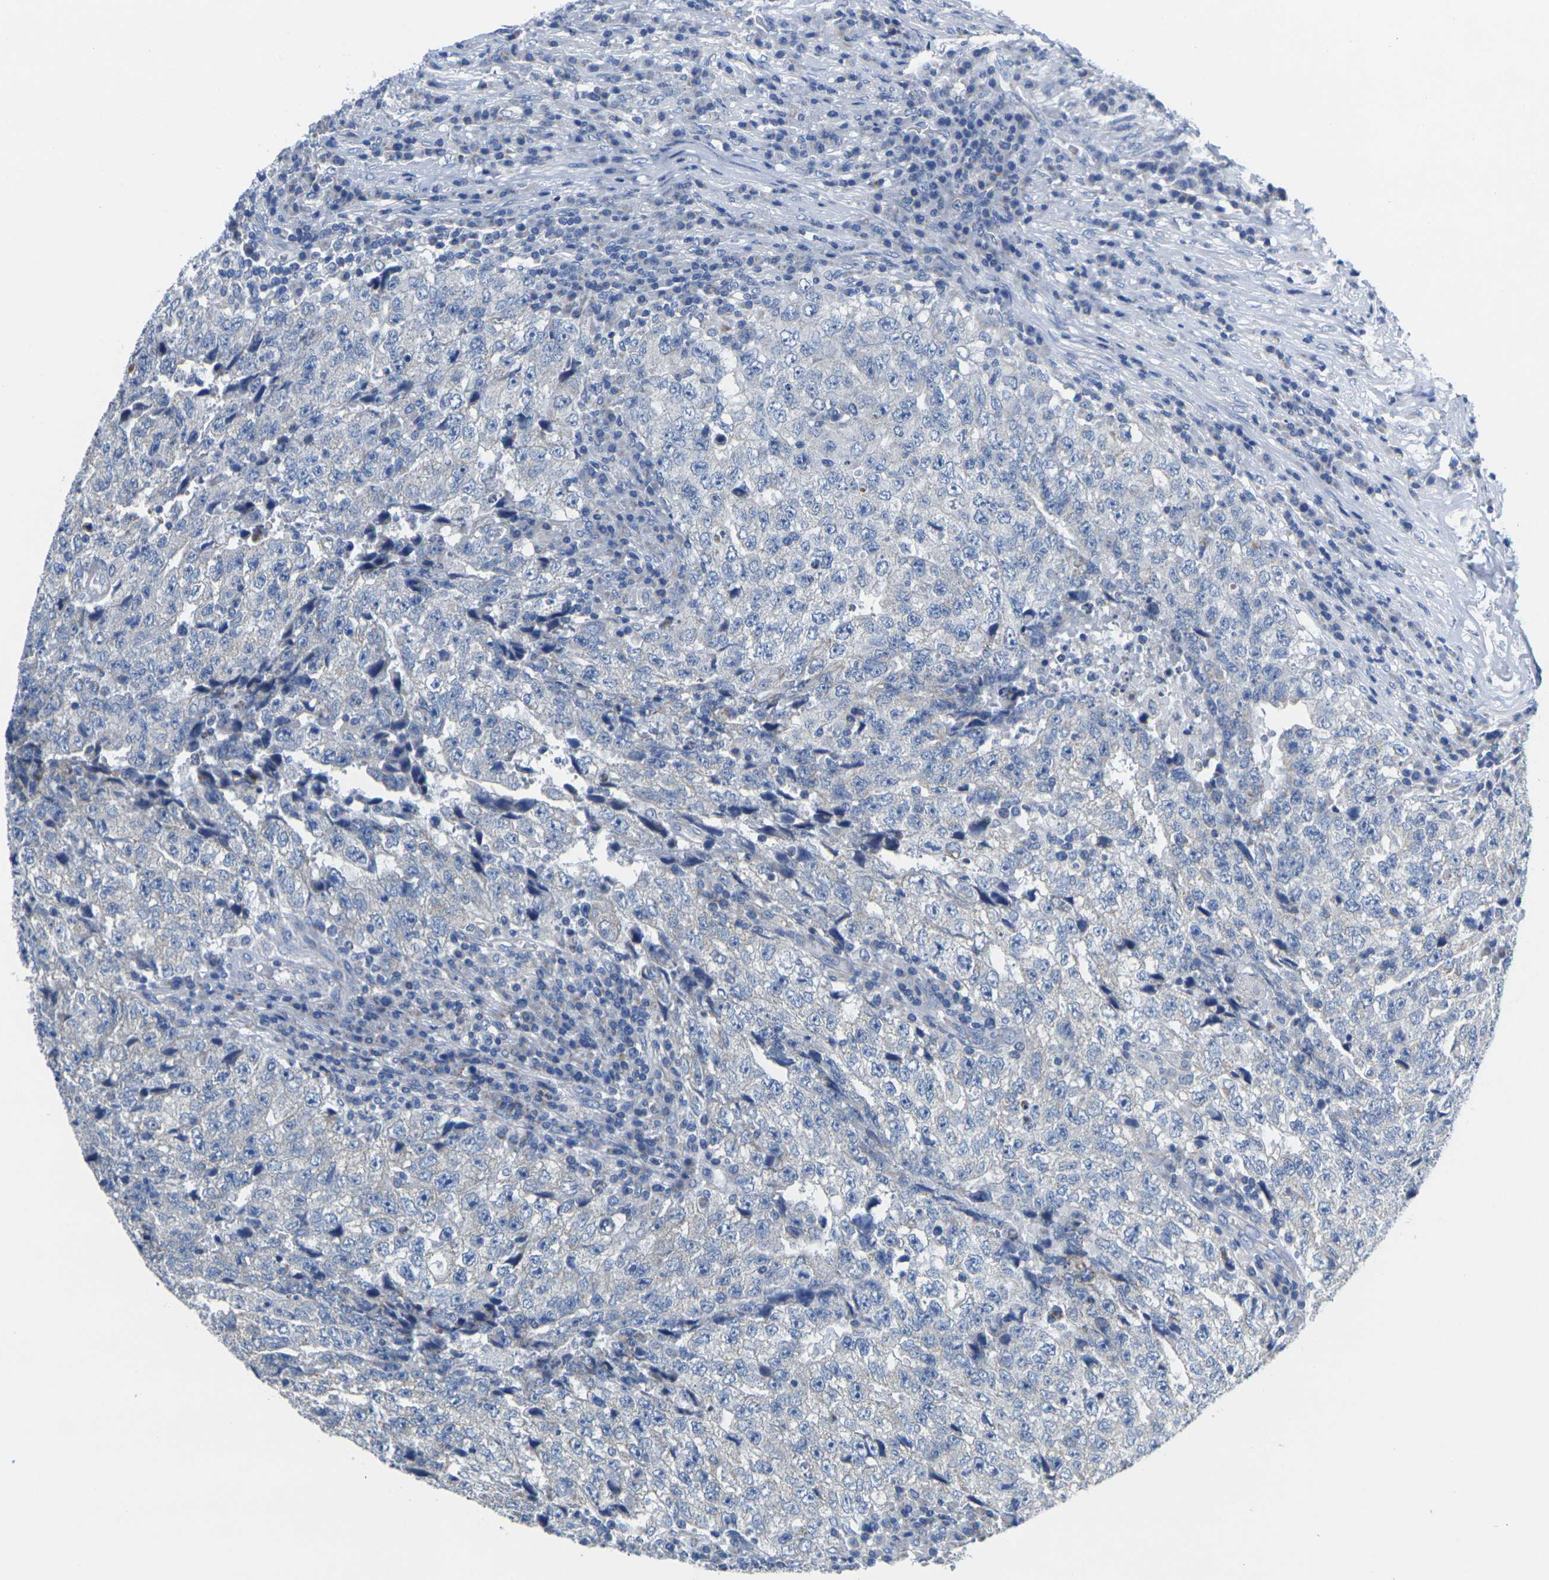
{"staining": {"intensity": "negative", "quantity": "none", "location": "none"}, "tissue": "testis cancer", "cell_type": "Tumor cells", "image_type": "cancer", "snomed": [{"axis": "morphology", "description": "Necrosis, NOS"}, {"axis": "morphology", "description": "Carcinoma, Embryonal, NOS"}, {"axis": "topography", "description": "Testis"}], "caption": "An immunohistochemistry (IHC) micrograph of embryonal carcinoma (testis) is shown. There is no staining in tumor cells of embryonal carcinoma (testis). The staining is performed using DAB (3,3'-diaminobenzidine) brown chromogen with nuclei counter-stained in using hematoxylin.", "gene": "TMEM204", "patient": {"sex": "male", "age": 19}}